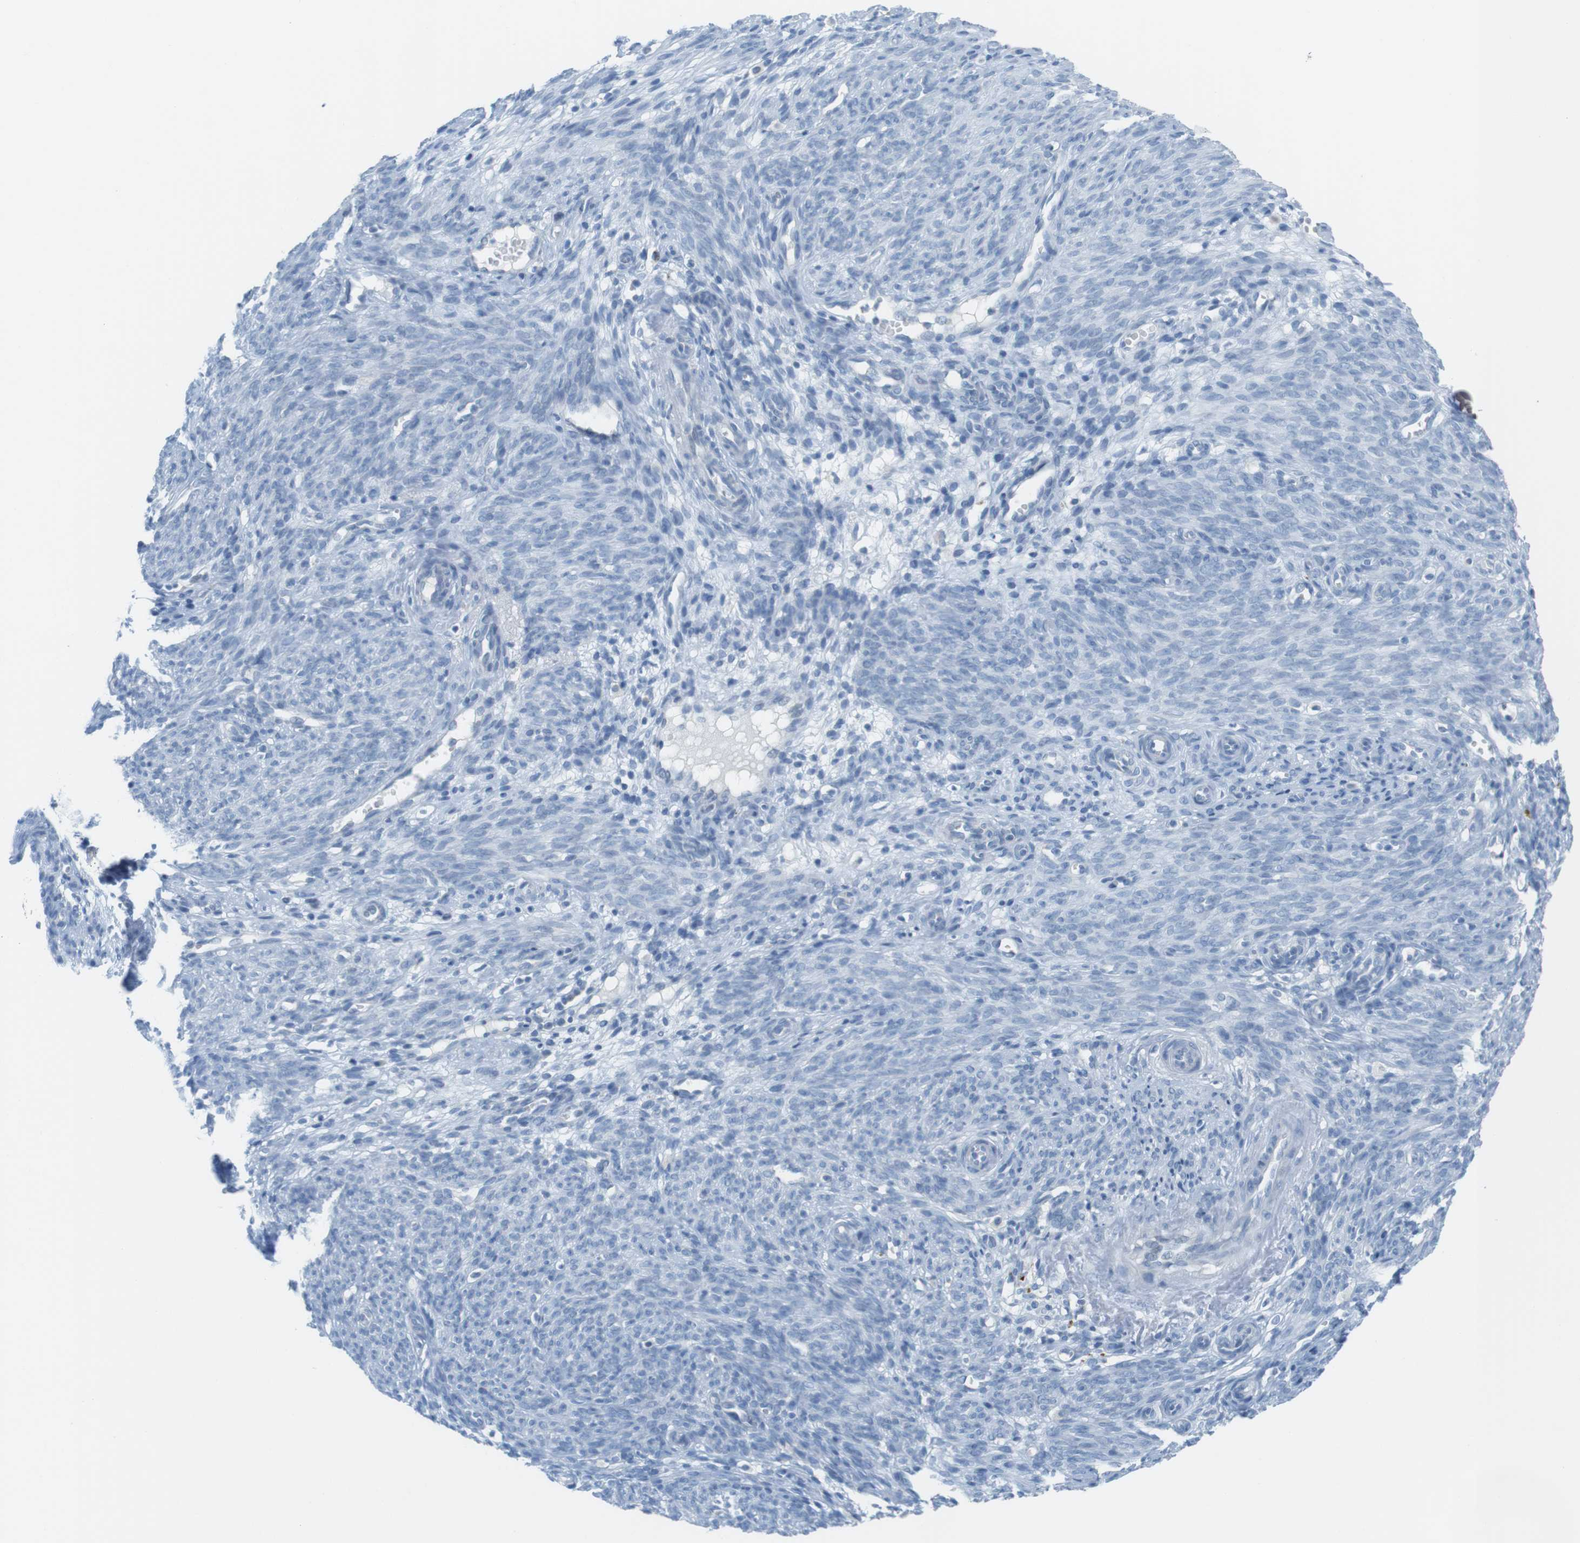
{"staining": {"intensity": "negative", "quantity": "none", "location": "none"}, "tissue": "endometrium", "cell_type": "Cells in endometrial stroma", "image_type": "normal", "snomed": [{"axis": "morphology", "description": "Normal tissue, NOS"}, {"axis": "morphology", "description": "Adenocarcinoma, NOS"}, {"axis": "topography", "description": "Endometrium"}, {"axis": "topography", "description": "Ovary"}], "caption": "Immunohistochemistry (IHC) histopathology image of benign endometrium stained for a protein (brown), which exhibits no expression in cells in endometrial stroma.", "gene": "YIPF1", "patient": {"sex": "female", "age": 68}}